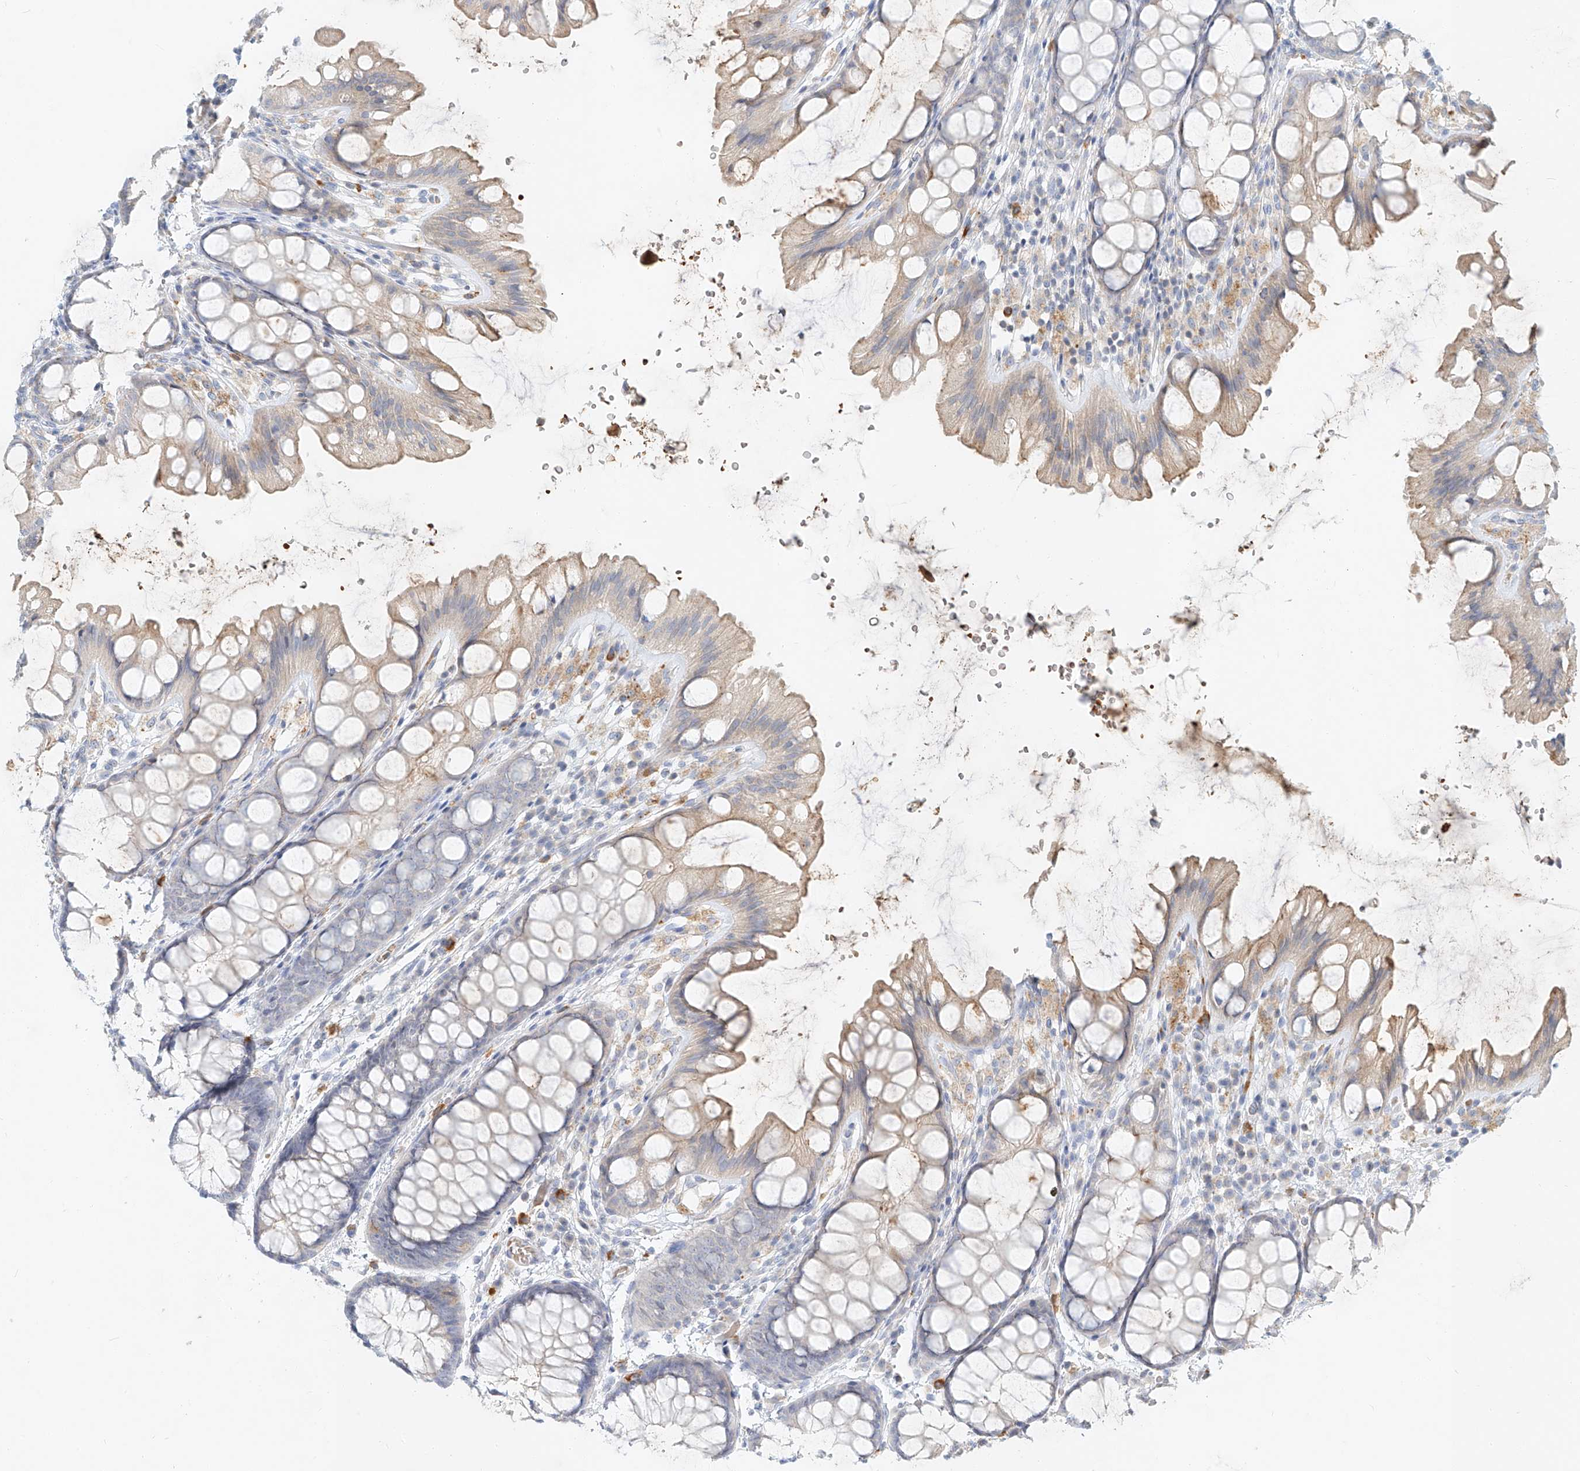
{"staining": {"intensity": "weak", "quantity": ">75%", "location": "cytoplasmic/membranous"}, "tissue": "colon", "cell_type": "Endothelial cells", "image_type": "normal", "snomed": [{"axis": "morphology", "description": "Normal tissue, NOS"}, {"axis": "topography", "description": "Colon"}], "caption": "A low amount of weak cytoplasmic/membranous staining is identified in approximately >75% of endothelial cells in benign colon.", "gene": "SYTL3", "patient": {"sex": "male", "age": 47}}